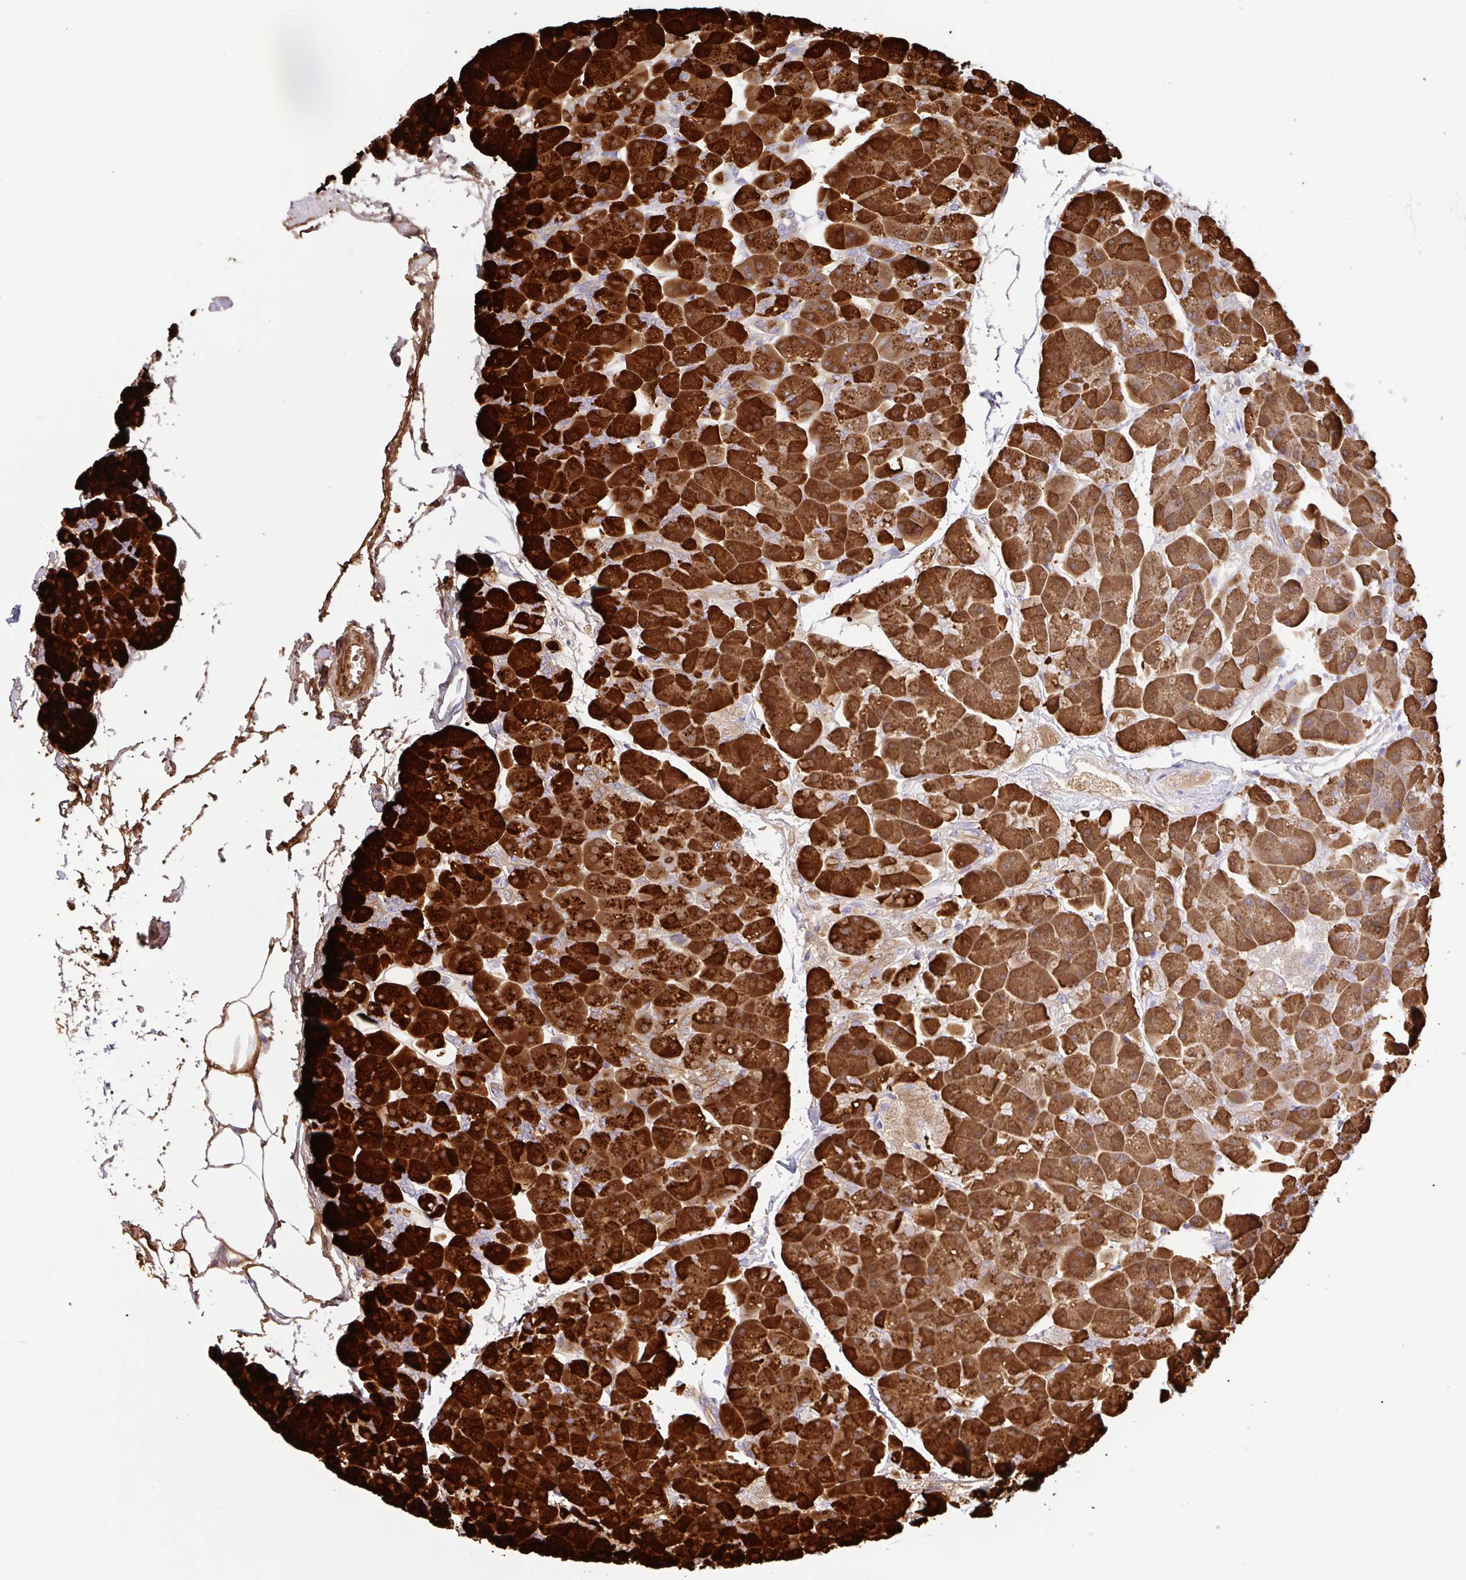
{"staining": {"intensity": "strong", "quantity": ">75%", "location": "cytoplasmic/membranous"}, "tissue": "pancreas", "cell_type": "Exocrine glandular cells", "image_type": "normal", "snomed": [{"axis": "morphology", "description": "Normal tissue, NOS"}, {"axis": "topography", "description": "Pancreas"}], "caption": "Protein staining displays strong cytoplasmic/membranous positivity in about >75% of exocrine glandular cells in normal pancreas.", "gene": "CPA1", "patient": {"sex": "male", "age": 35}}